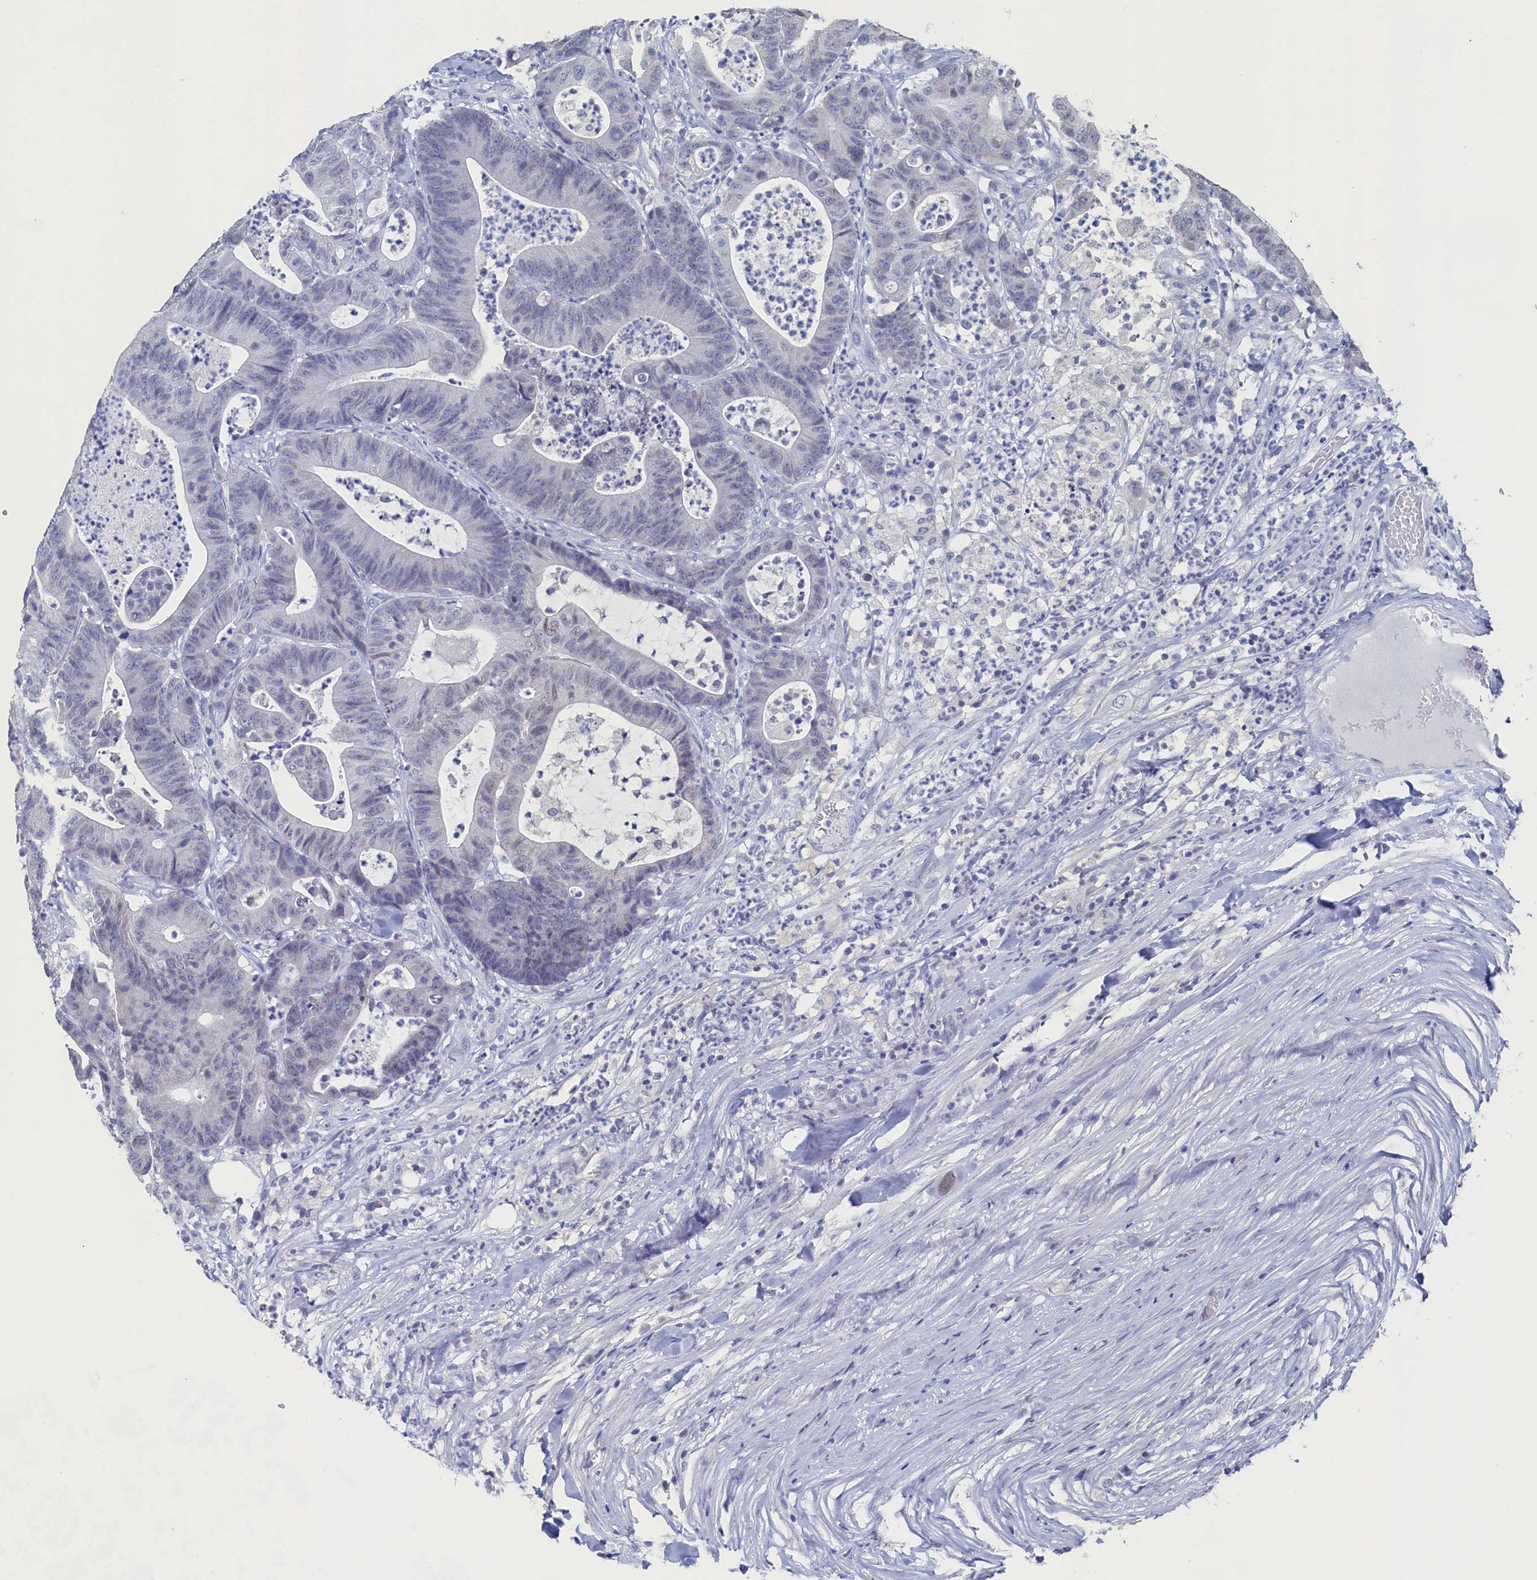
{"staining": {"intensity": "negative", "quantity": "none", "location": "none"}, "tissue": "colorectal cancer", "cell_type": "Tumor cells", "image_type": "cancer", "snomed": [{"axis": "morphology", "description": "Adenocarcinoma, NOS"}, {"axis": "topography", "description": "Colon"}], "caption": "Tumor cells are negative for brown protein staining in adenocarcinoma (colorectal).", "gene": "C11orf54", "patient": {"sex": "female", "age": 84}}